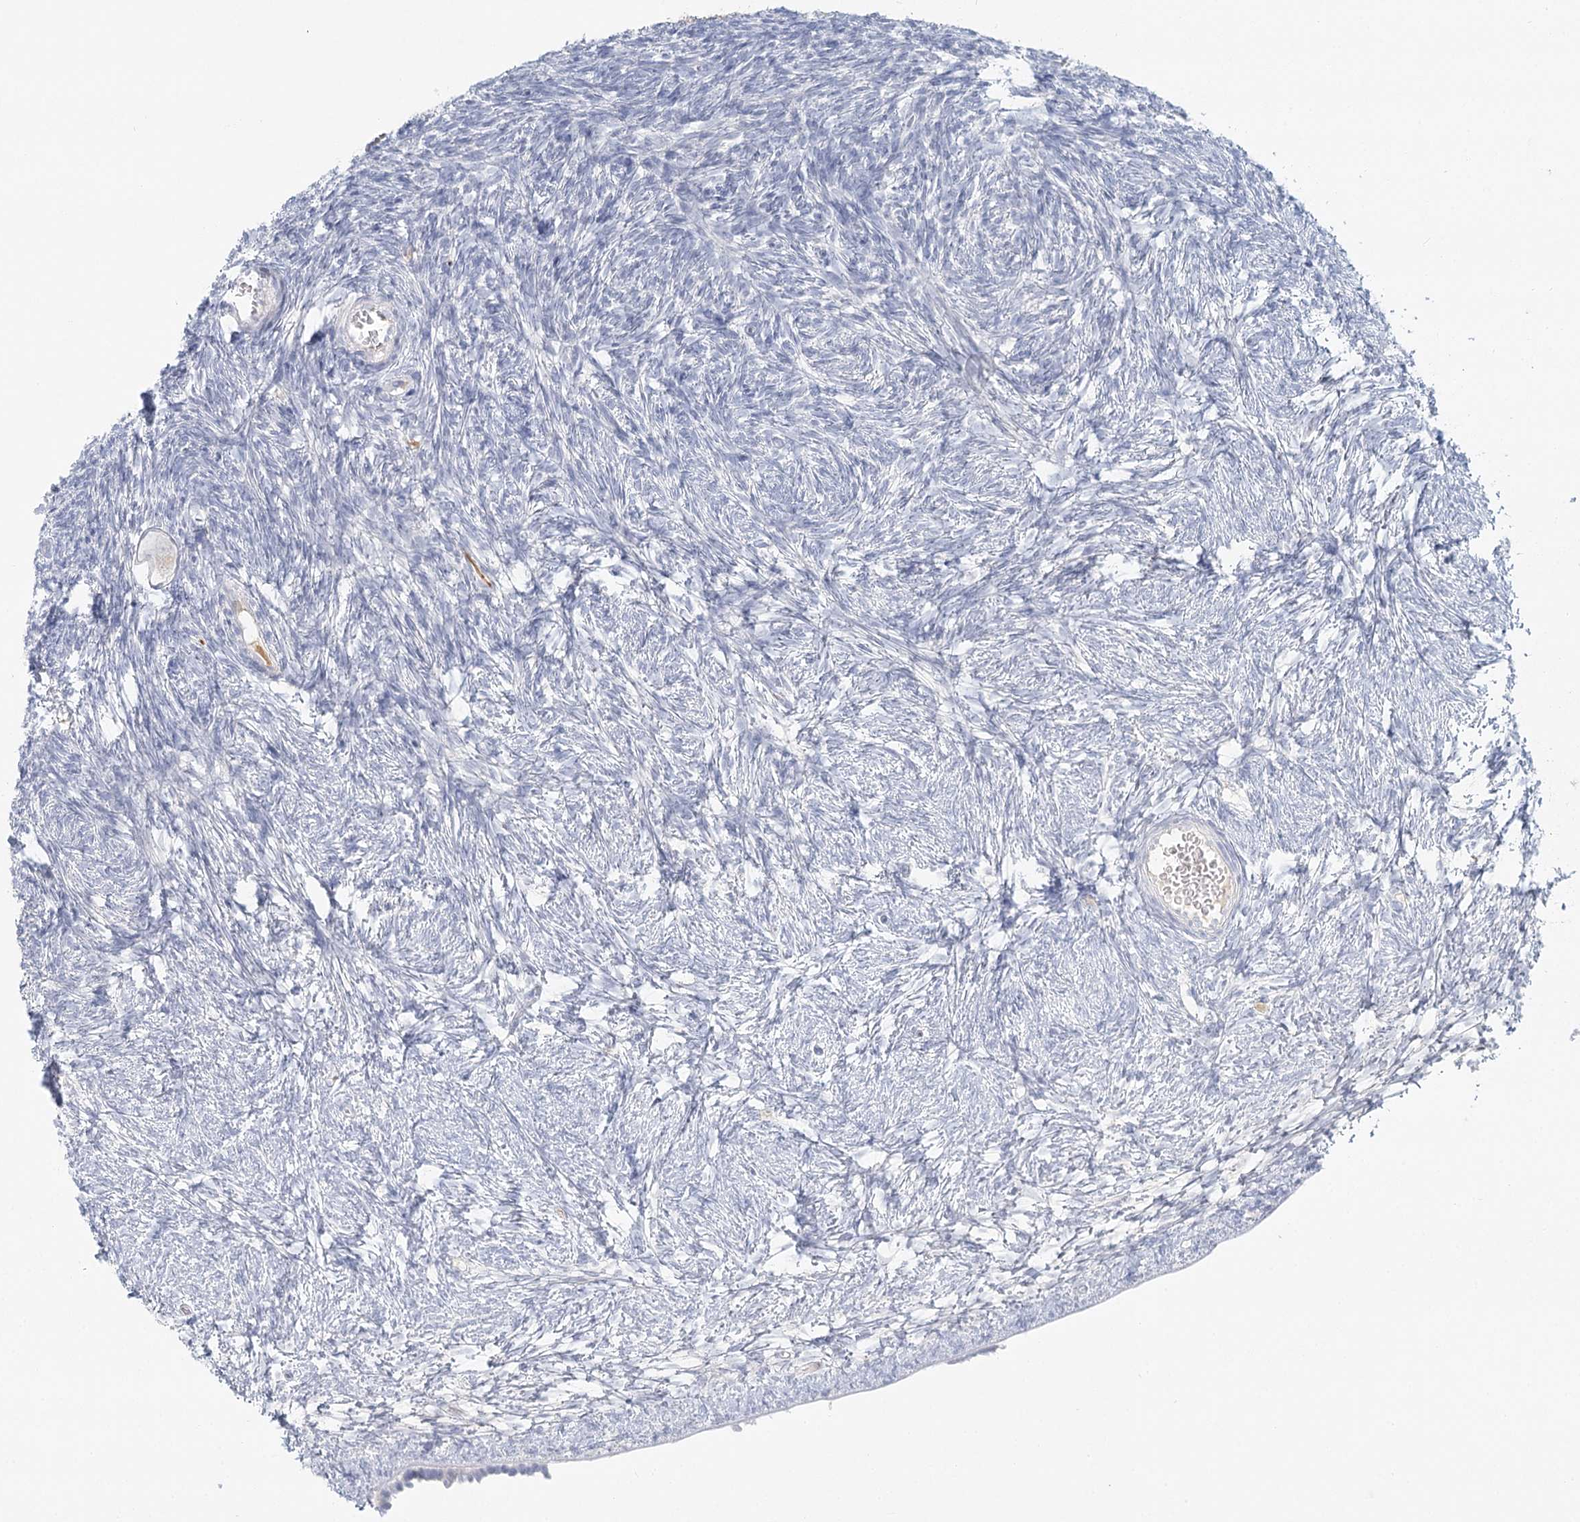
{"staining": {"intensity": "negative", "quantity": "none", "location": "none"}, "tissue": "ovary", "cell_type": "Follicle cells", "image_type": "normal", "snomed": [{"axis": "morphology", "description": "Normal tissue, NOS"}, {"axis": "topography", "description": "Ovary"}], "caption": "IHC micrograph of normal ovary stained for a protein (brown), which shows no positivity in follicle cells.", "gene": "DMGDH", "patient": {"sex": "female", "age": 34}}